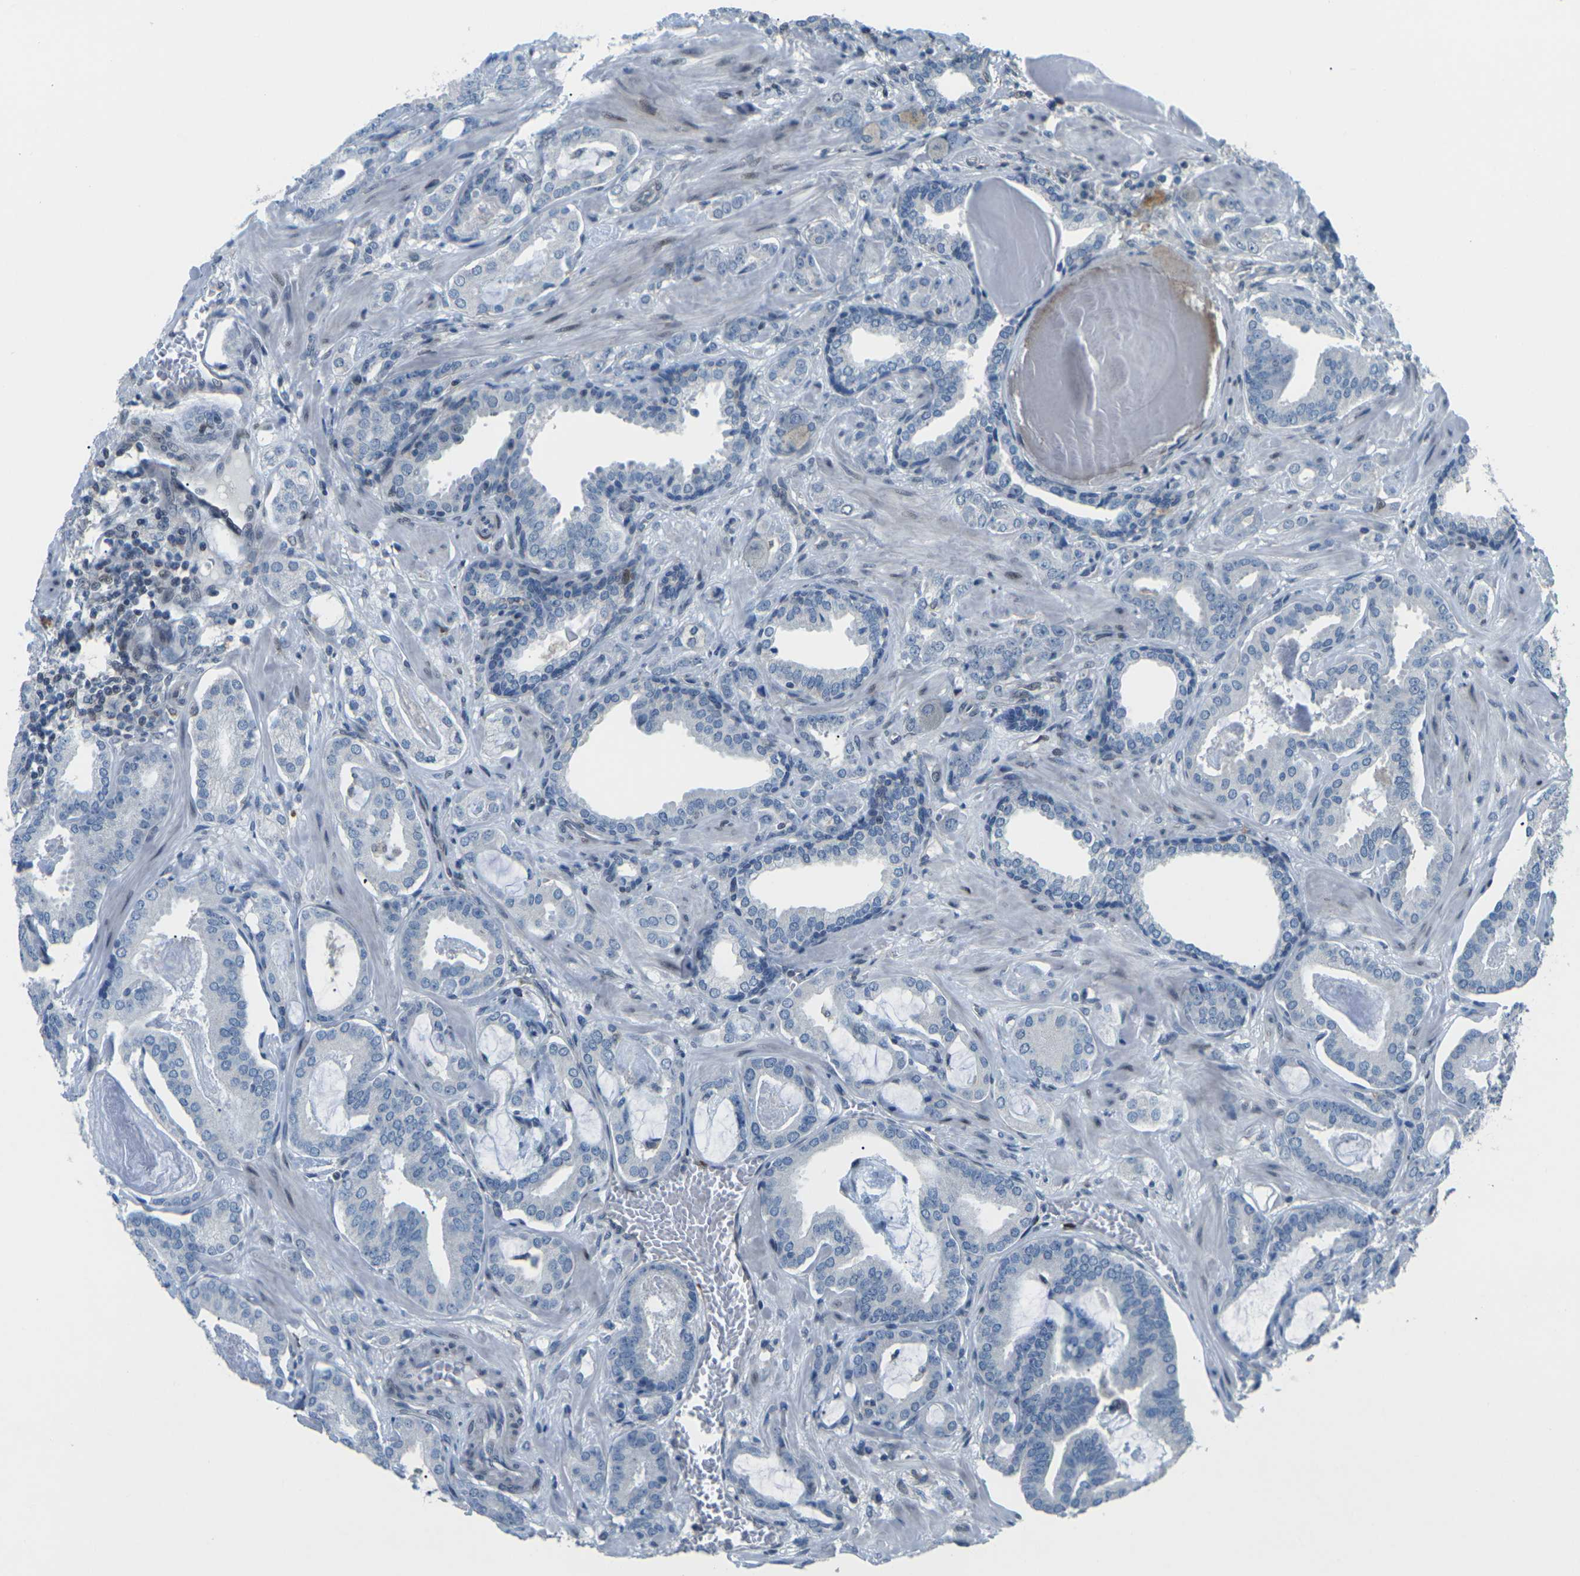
{"staining": {"intensity": "negative", "quantity": "none", "location": "none"}, "tissue": "prostate cancer", "cell_type": "Tumor cells", "image_type": "cancer", "snomed": [{"axis": "morphology", "description": "Adenocarcinoma, Low grade"}, {"axis": "topography", "description": "Prostate"}], "caption": "Protein analysis of low-grade adenocarcinoma (prostate) shows no significant staining in tumor cells.", "gene": "MBNL1", "patient": {"sex": "male", "age": 53}}